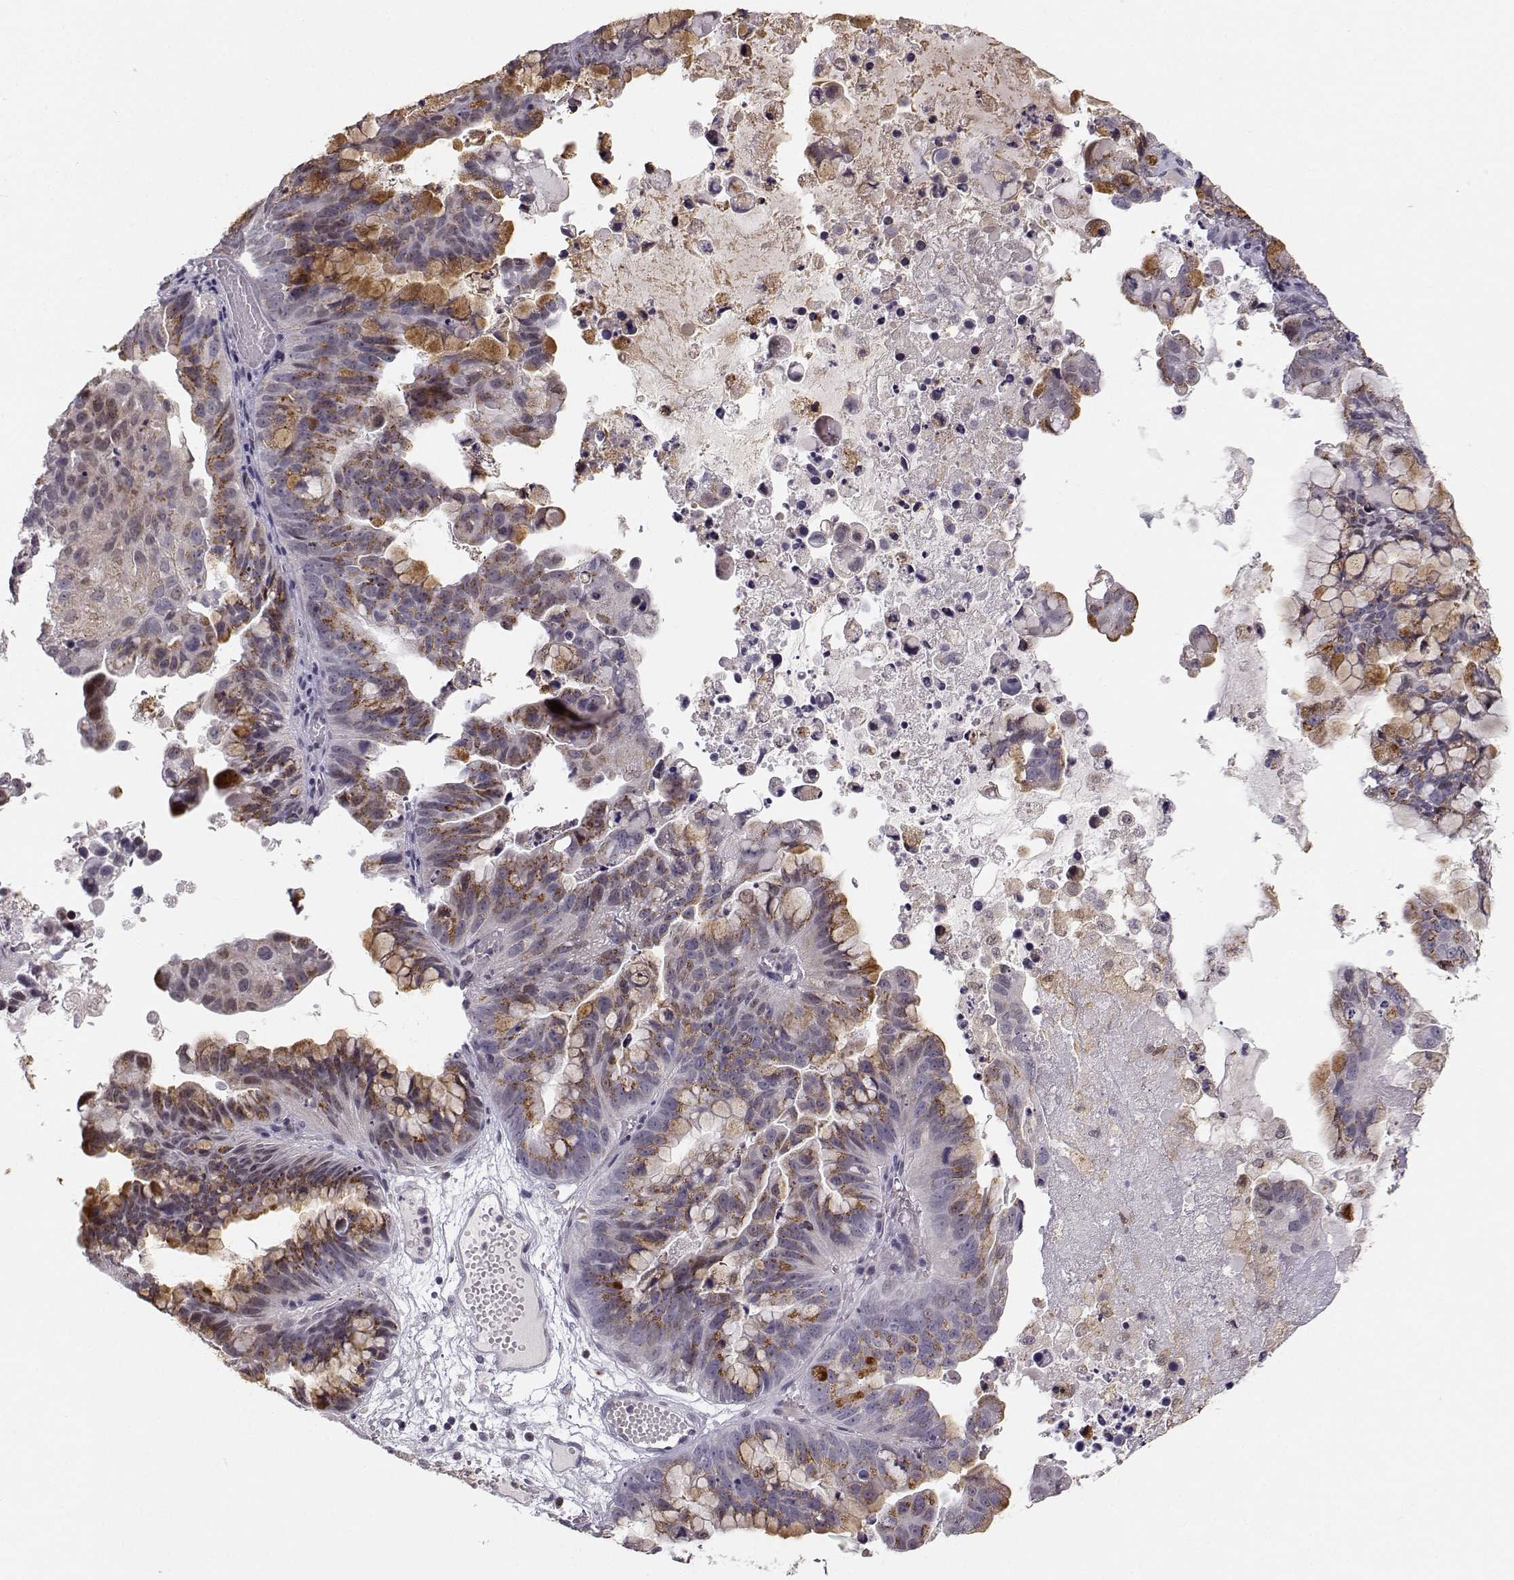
{"staining": {"intensity": "moderate", "quantity": "<25%", "location": "cytoplasmic/membranous"}, "tissue": "ovarian cancer", "cell_type": "Tumor cells", "image_type": "cancer", "snomed": [{"axis": "morphology", "description": "Cystadenocarcinoma, mucinous, NOS"}, {"axis": "topography", "description": "Ovary"}], "caption": "This is a micrograph of immunohistochemistry (IHC) staining of mucinous cystadenocarcinoma (ovarian), which shows moderate expression in the cytoplasmic/membranous of tumor cells.", "gene": "HTR7", "patient": {"sex": "female", "age": 76}}